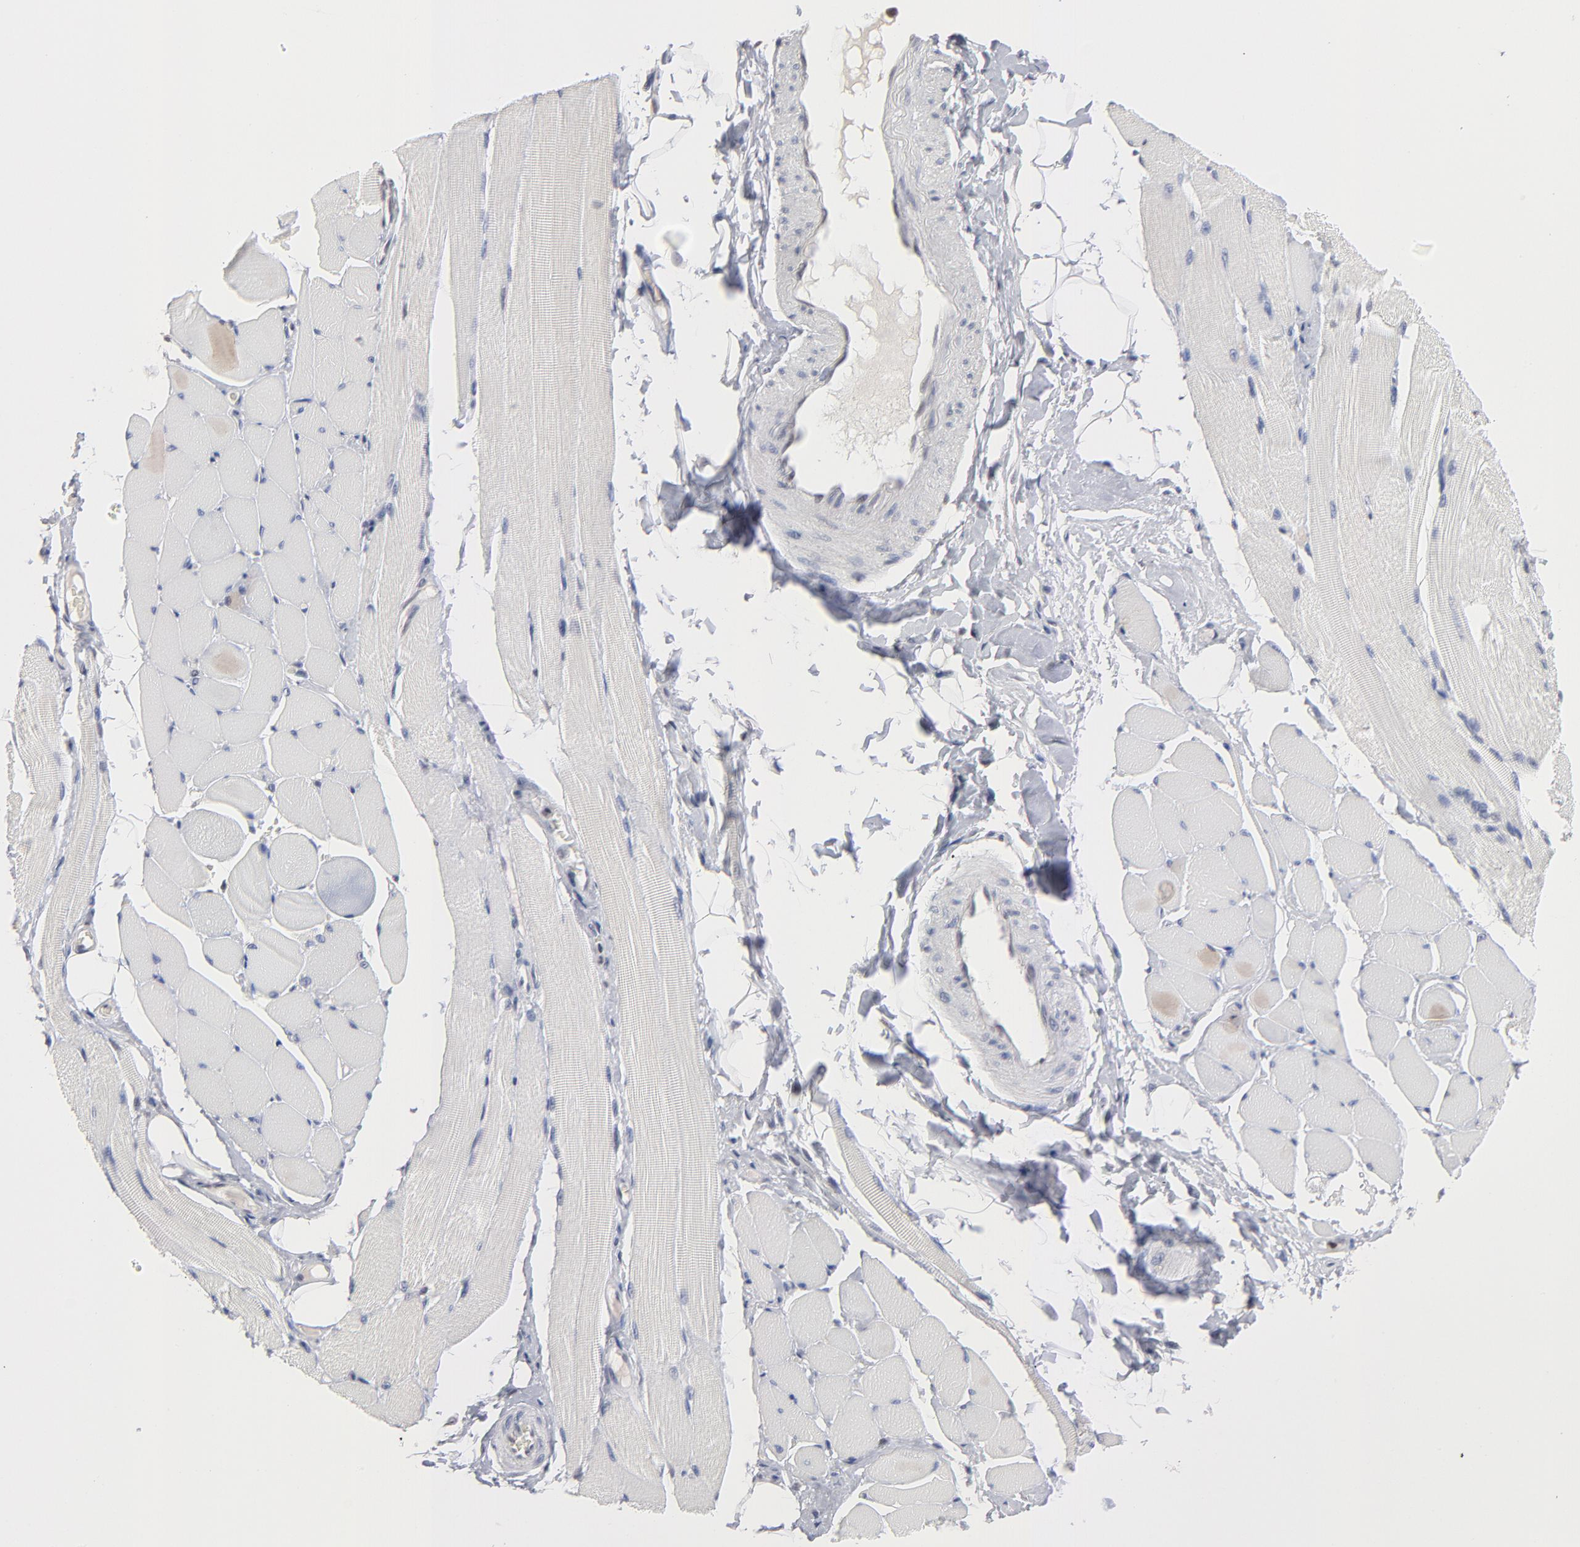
{"staining": {"intensity": "negative", "quantity": "none", "location": "none"}, "tissue": "skeletal muscle", "cell_type": "Myocytes", "image_type": "normal", "snomed": [{"axis": "morphology", "description": "Normal tissue, NOS"}, {"axis": "topography", "description": "Skeletal muscle"}, {"axis": "topography", "description": "Peripheral nerve tissue"}], "caption": "Immunohistochemistry (IHC) micrograph of benign skeletal muscle: skeletal muscle stained with DAB displays no significant protein expression in myocytes. (Stains: DAB immunohistochemistry (IHC) with hematoxylin counter stain, Microscopy: brightfield microscopy at high magnification).", "gene": "MAX", "patient": {"sex": "female", "age": 84}}